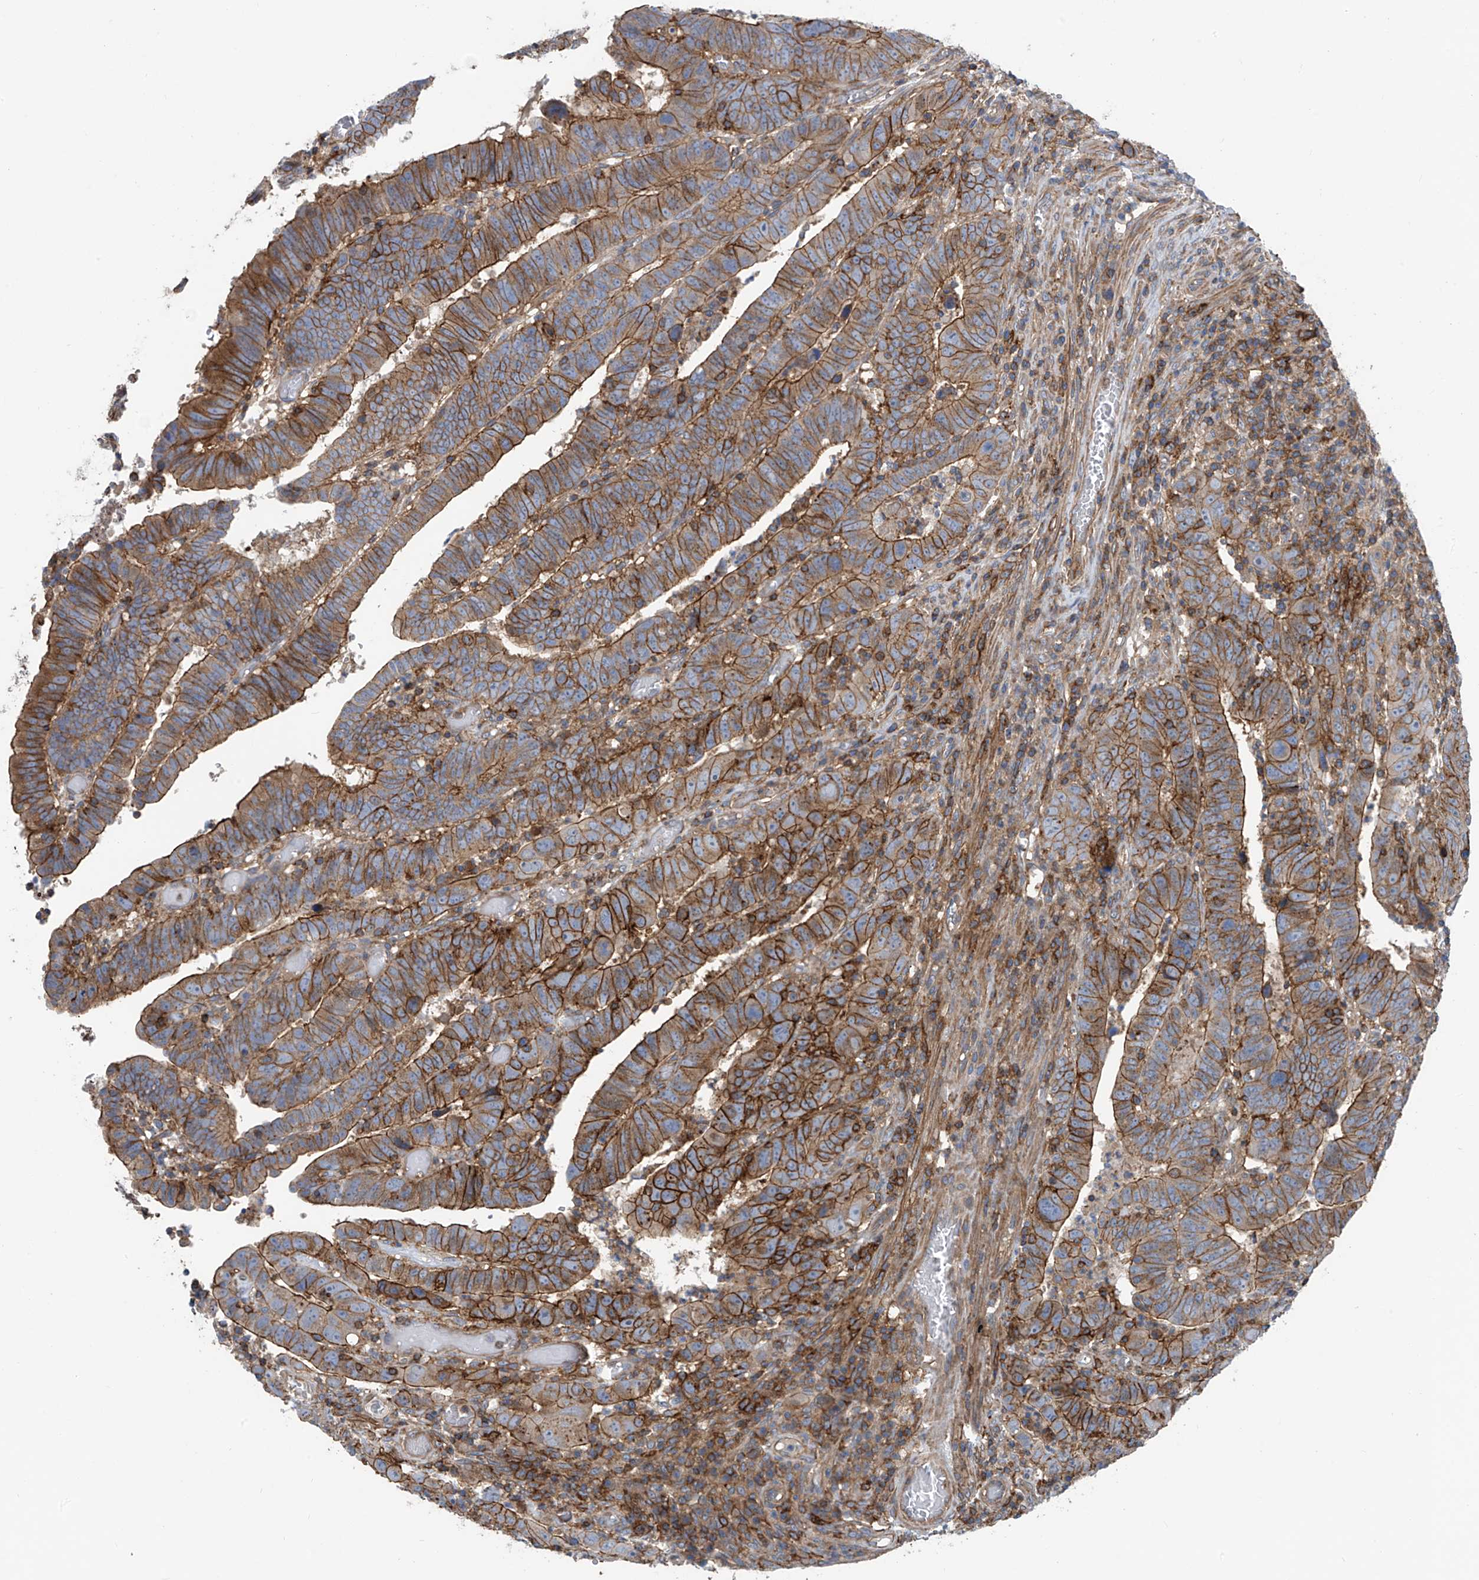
{"staining": {"intensity": "strong", "quantity": ">75%", "location": "cytoplasmic/membranous"}, "tissue": "colorectal cancer", "cell_type": "Tumor cells", "image_type": "cancer", "snomed": [{"axis": "morphology", "description": "Normal tissue, NOS"}, {"axis": "morphology", "description": "Adenocarcinoma, NOS"}, {"axis": "topography", "description": "Rectum"}], "caption": "Colorectal cancer (adenocarcinoma) was stained to show a protein in brown. There is high levels of strong cytoplasmic/membranous staining in approximately >75% of tumor cells.", "gene": "SLC1A5", "patient": {"sex": "female", "age": 65}}